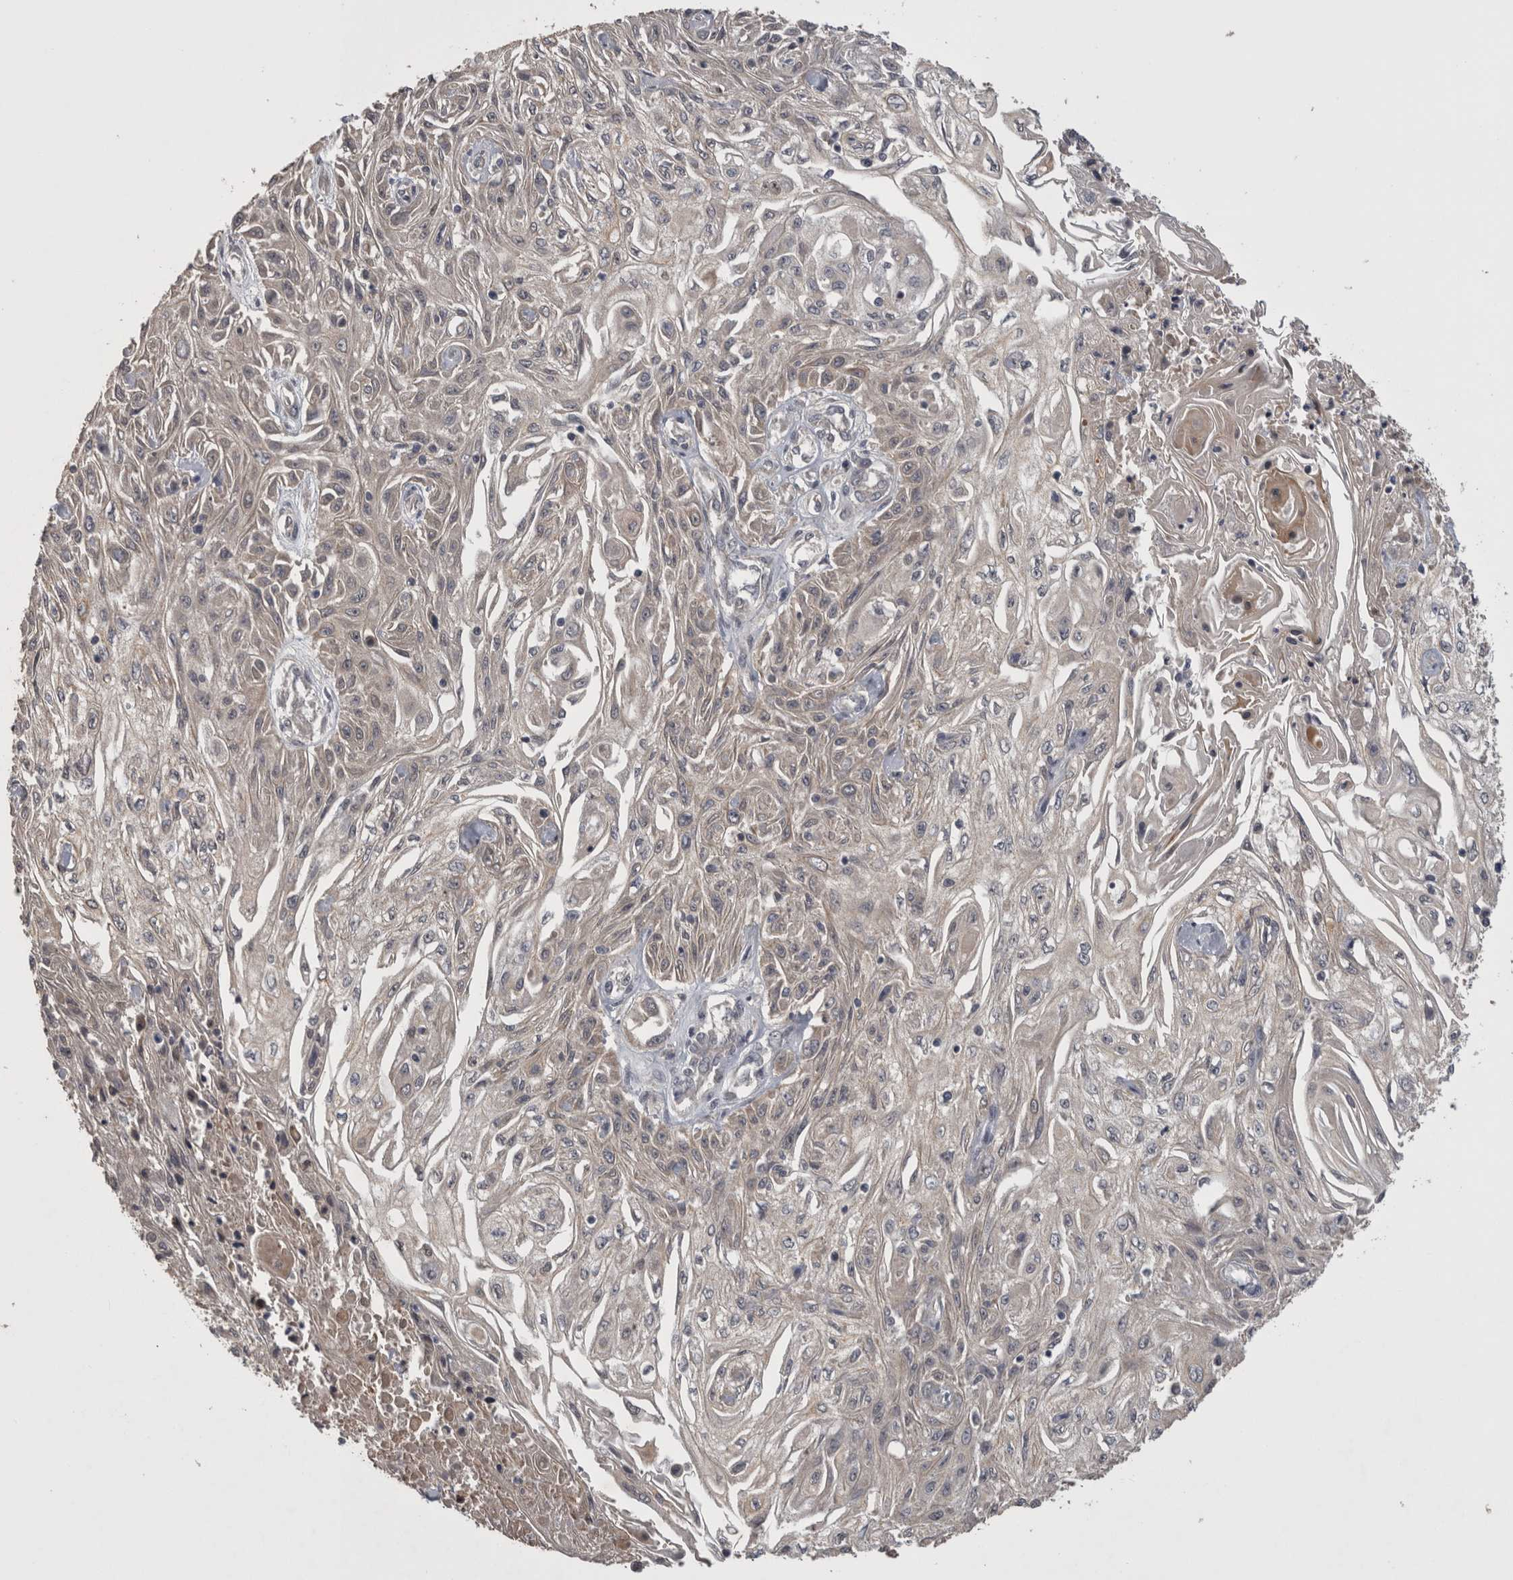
{"staining": {"intensity": "weak", "quantity": "<25%", "location": "cytoplasmic/membranous"}, "tissue": "skin cancer", "cell_type": "Tumor cells", "image_type": "cancer", "snomed": [{"axis": "morphology", "description": "Squamous cell carcinoma, NOS"}, {"axis": "morphology", "description": "Squamous cell carcinoma, metastatic, NOS"}, {"axis": "topography", "description": "Skin"}, {"axis": "topography", "description": "Lymph node"}], "caption": "Tumor cells are negative for protein expression in human squamous cell carcinoma (skin).", "gene": "ZNF114", "patient": {"sex": "male", "age": 75}}